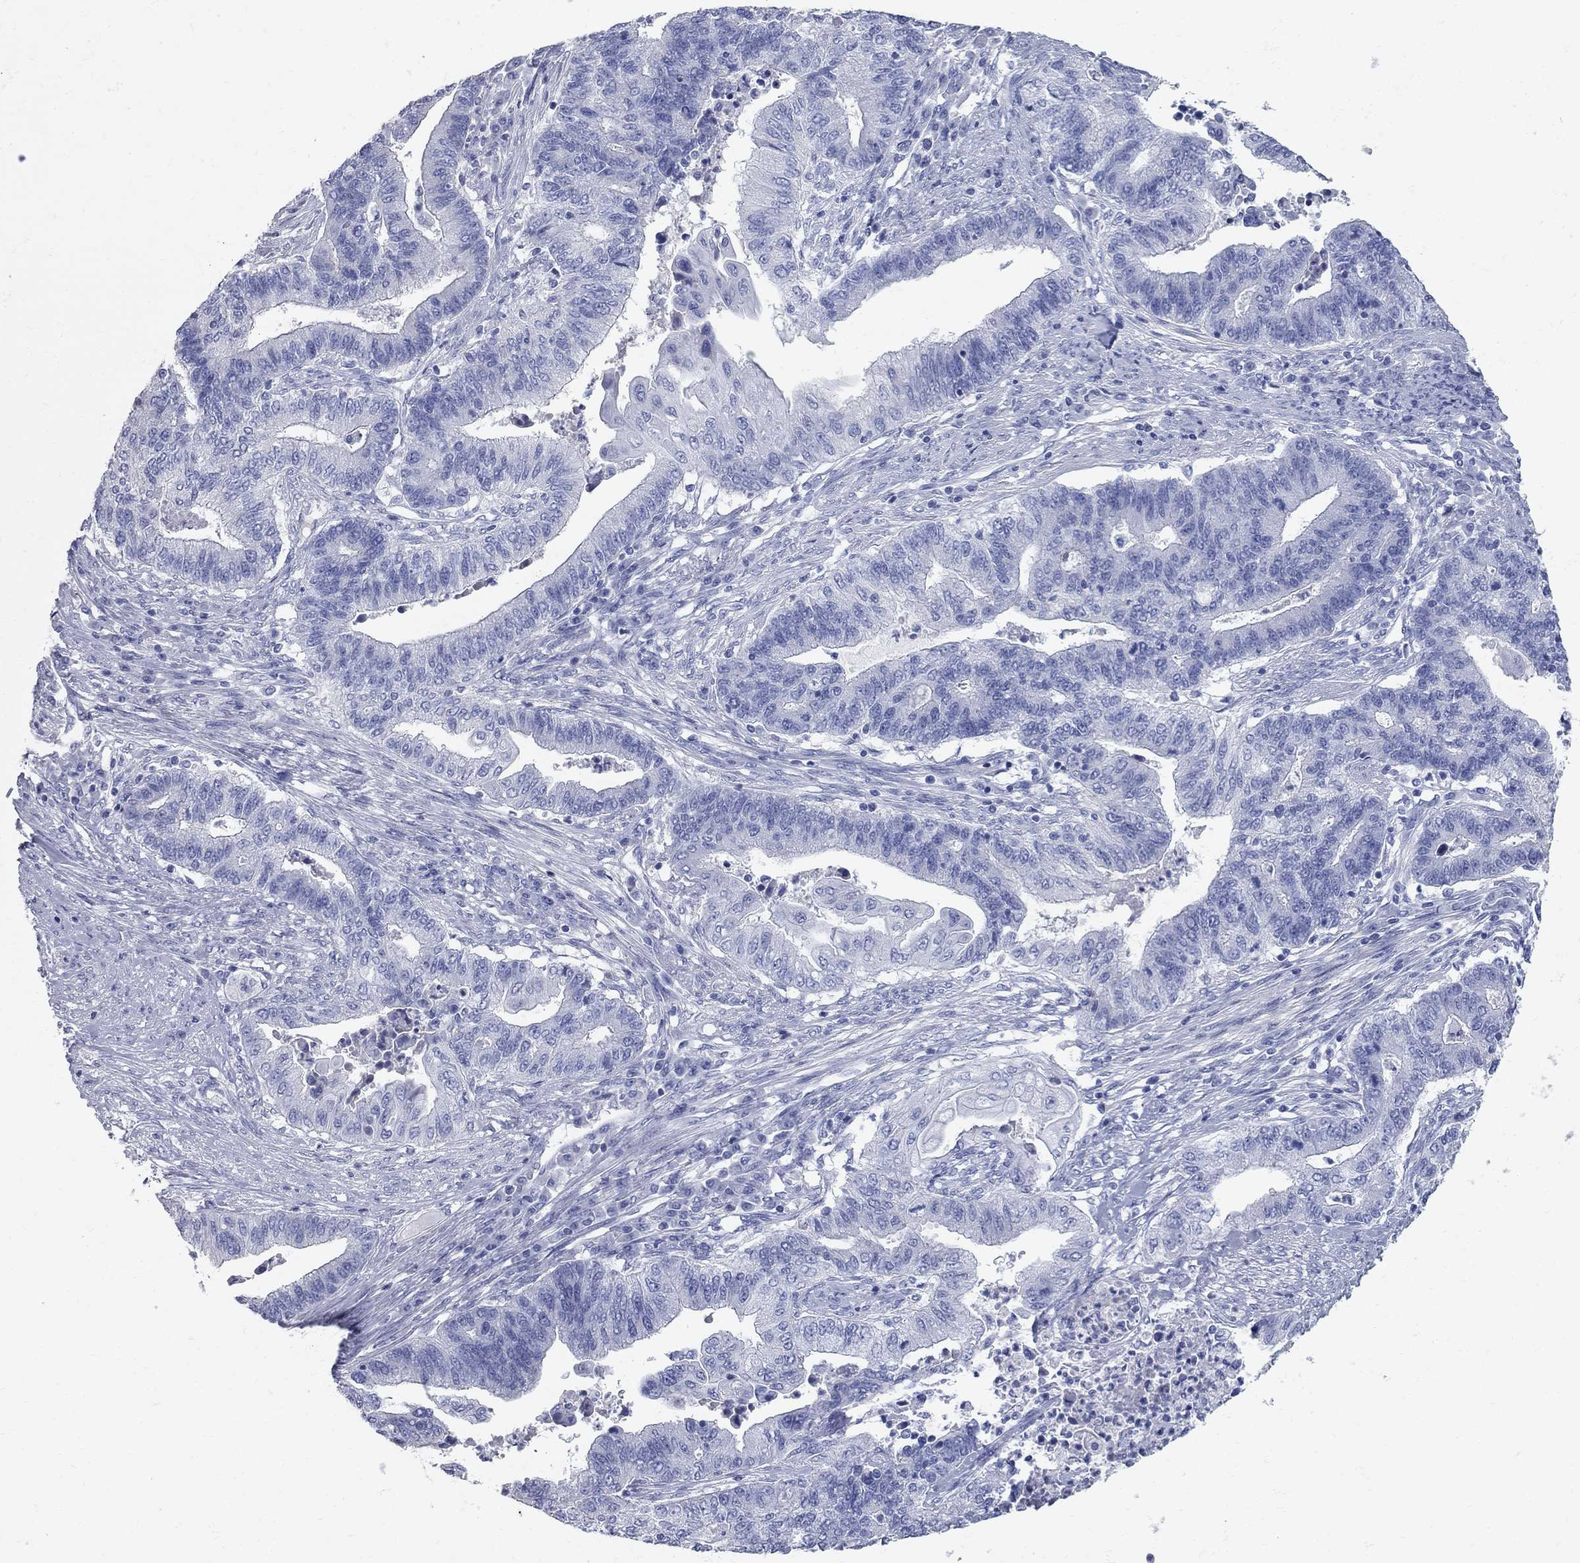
{"staining": {"intensity": "negative", "quantity": "none", "location": "none"}, "tissue": "endometrial cancer", "cell_type": "Tumor cells", "image_type": "cancer", "snomed": [{"axis": "morphology", "description": "Adenocarcinoma, NOS"}, {"axis": "topography", "description": "Uterus"}, {"axis": "topography", "description": "Endometrium"}], "caption": "Protein analysis of endometrial cancer (adenocarcinoma) shows no significant staining in tumor cells.", "gene": "AOX1", "patient": {"sex": "female", "age": 54}}